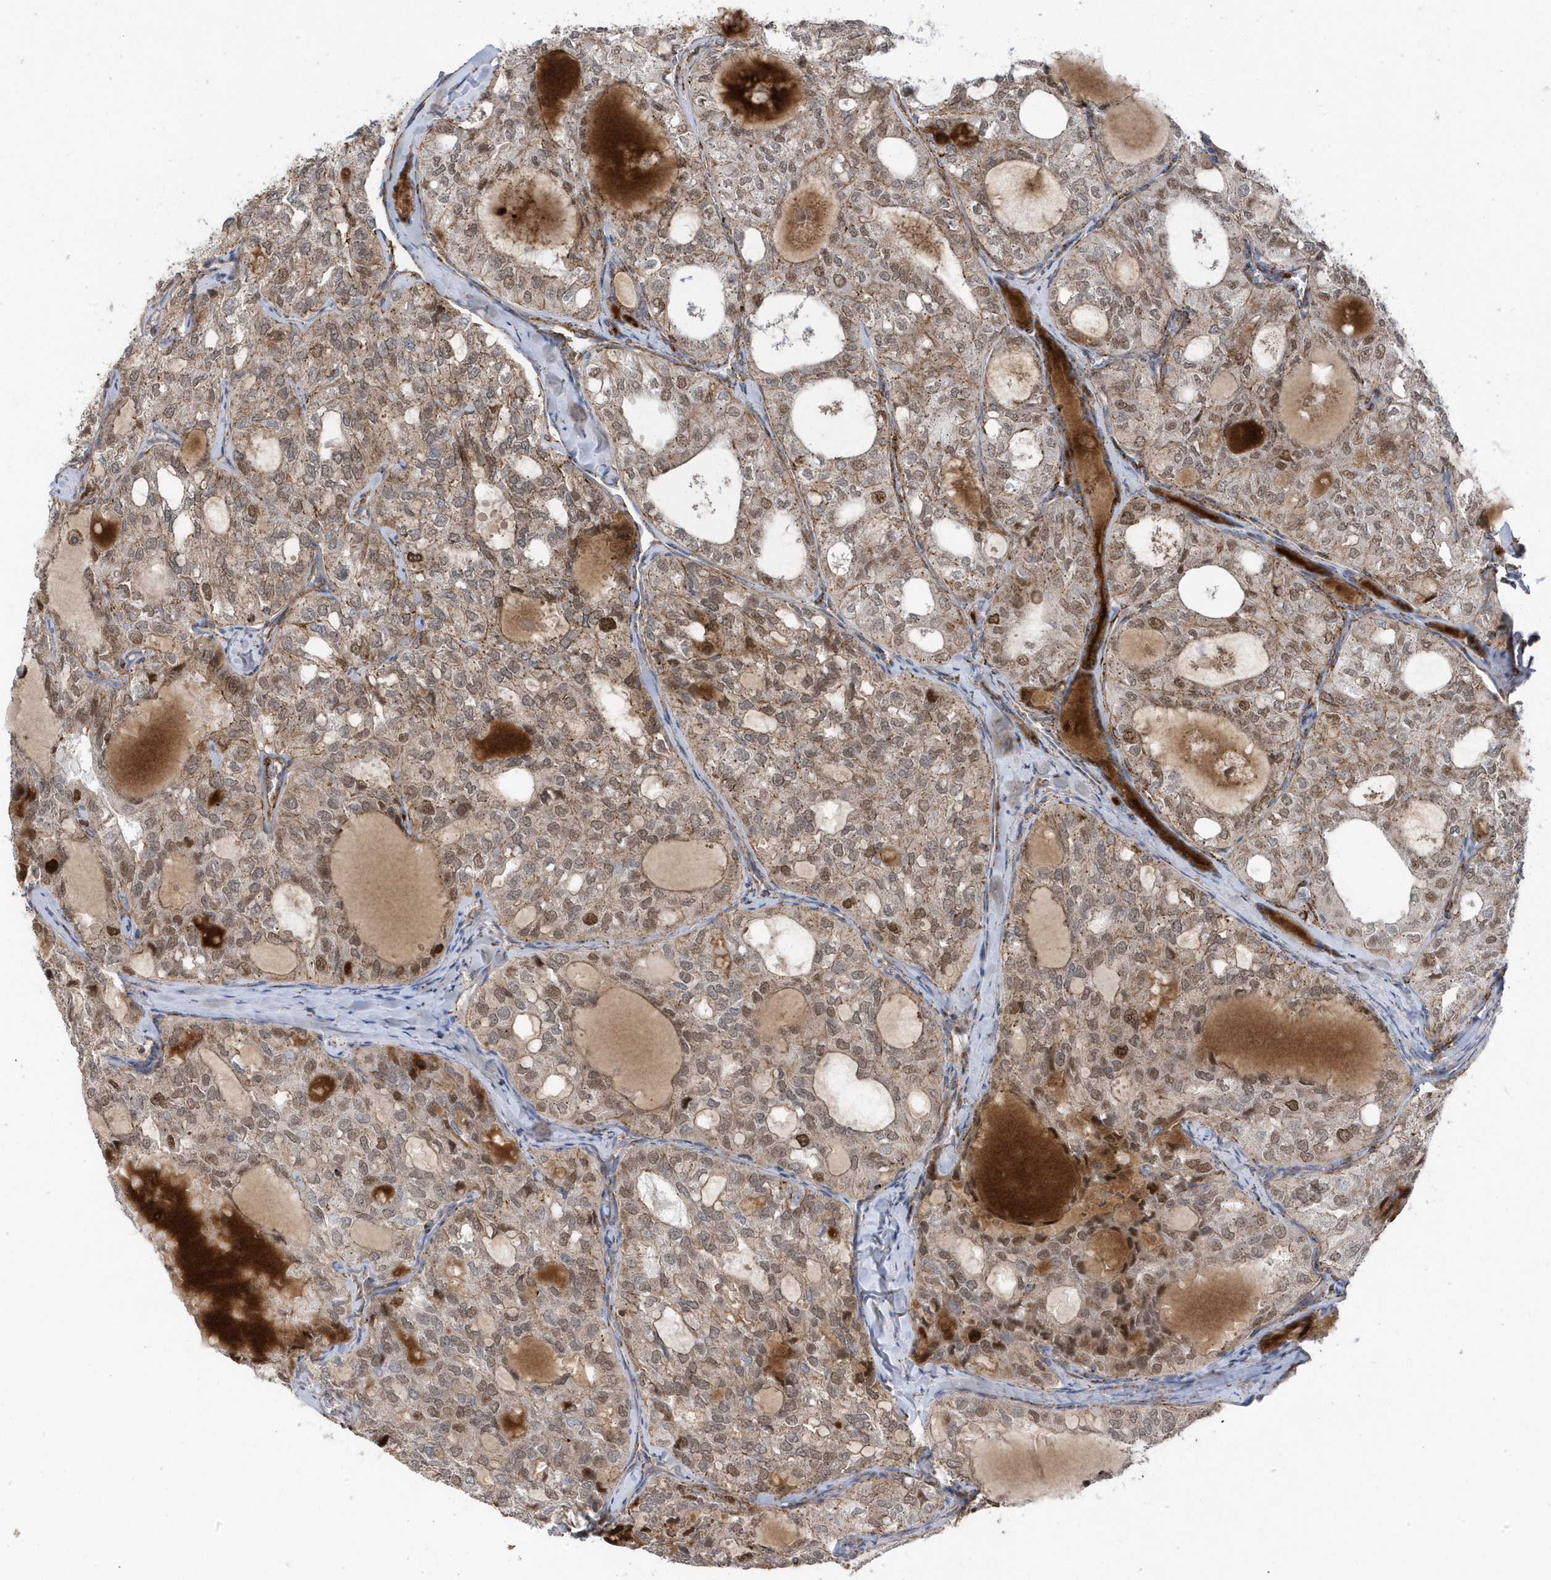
{"staining": {"intensity": "moderate", "quantity": ">75%", "location": "cytoplasmic/membranous,nuclear"}, "tissue": "thyroid cancer", "cell_type": "Tumor cells", "image_type": "cancer", "snomed": [{"axis": "morphology", "description": "Follicular adenoma carcinoma, NOS"}, {"axis": "topography", "description": "Thyroid gland"}], "caption": "There is medium levels of moderate cytoplasmic/membranous and nuclear staining in tumor cells of thyroid cancer, as demonstrated by immunohistochemical staining (brown color).", "gene": "HRH4", "patient": {"sex": "male", "age": 75}}